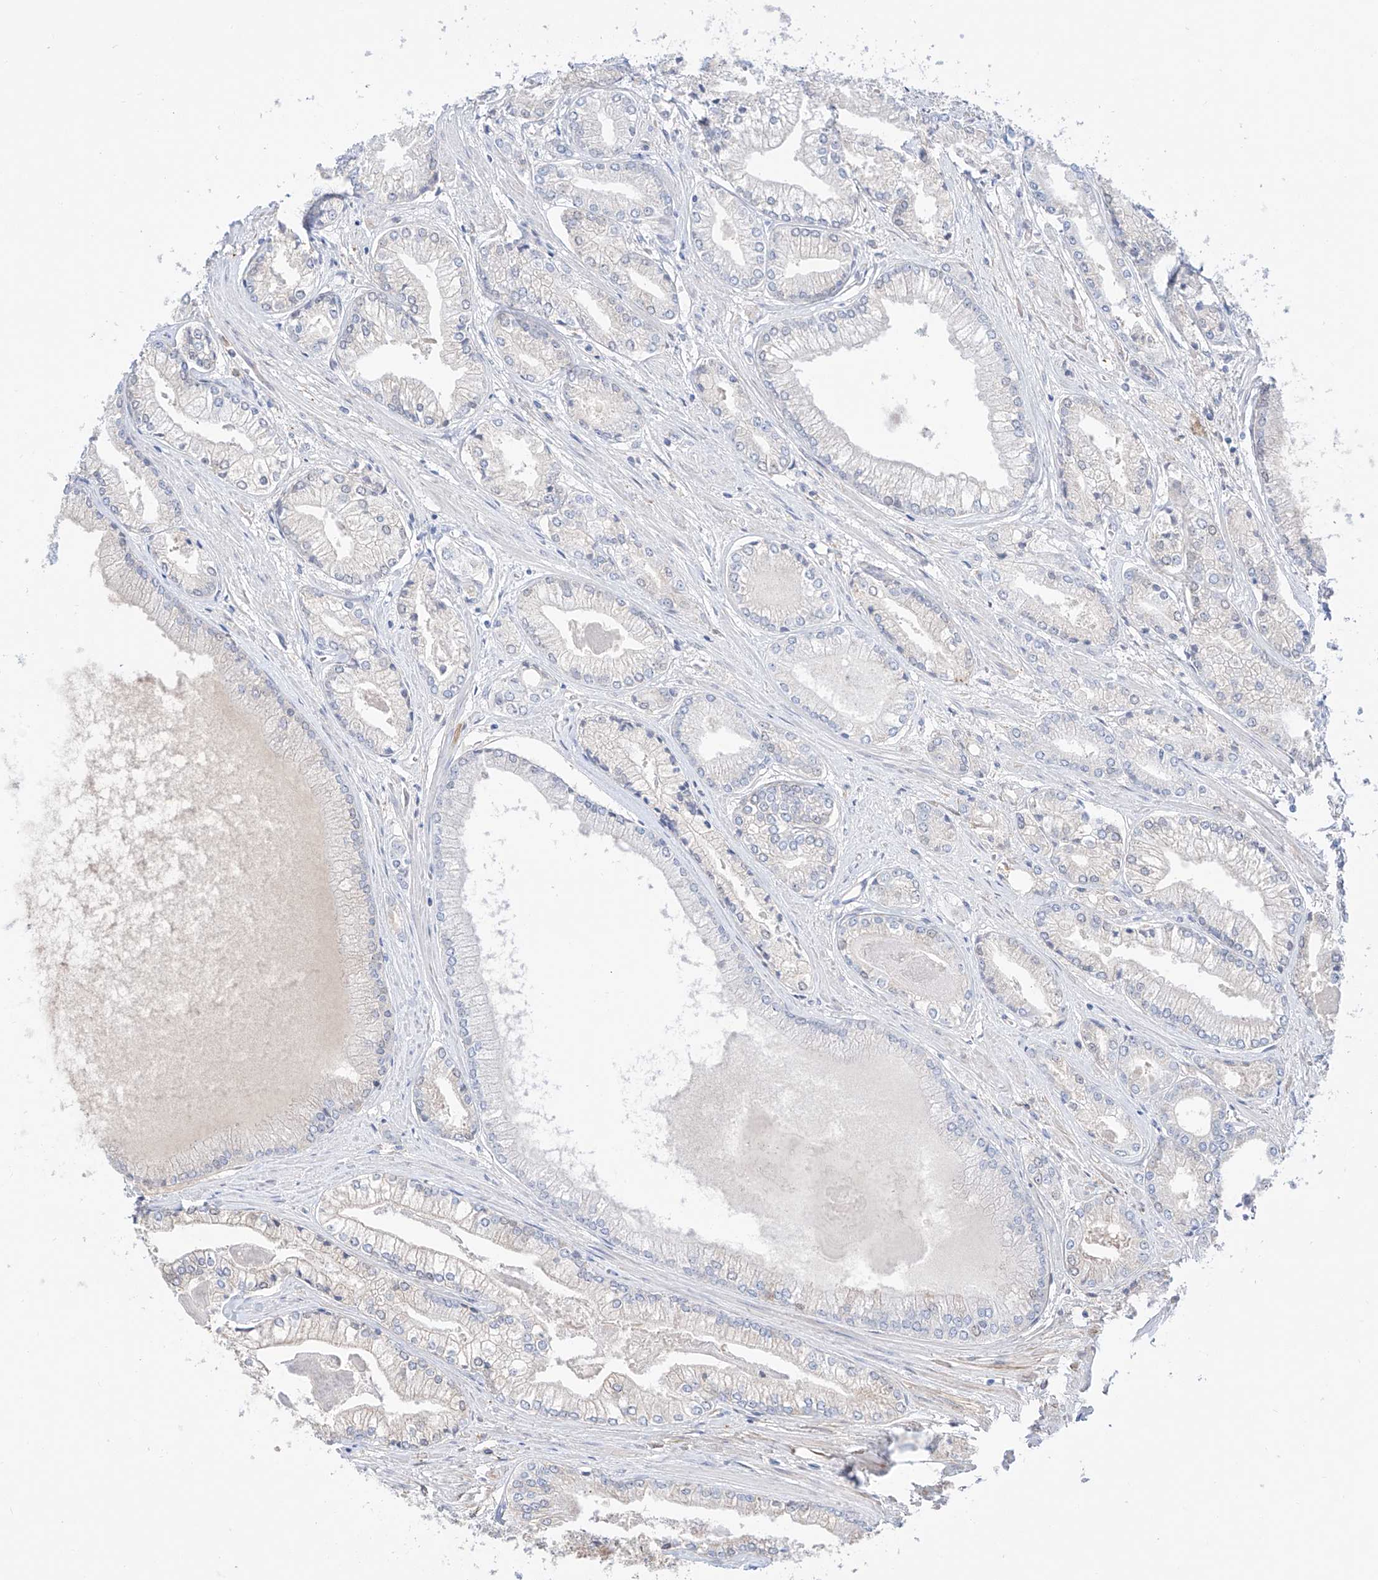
{"staining": {"intensity": "negative", "quantity": "none", "location": "none"}, "tissue": "prostate cancer", "cell_type": "Tumor cells", "image_type": "cancer", "snomed": [{"axis": "morphology", "description": "Adenocarcinoma, Low grade"}, {"axis": "topography", "description": "Prostate"}], "caption": "An immunohistochemistry (IHC) photomicrograph of prostate adenocarcinoma (low-grade) is shown. There is no staining in tumor cells of prostate adenocarcinoma (low-grade).", "gene": "PGGT1B", "patient": {"sex": "male", "age": 60}}